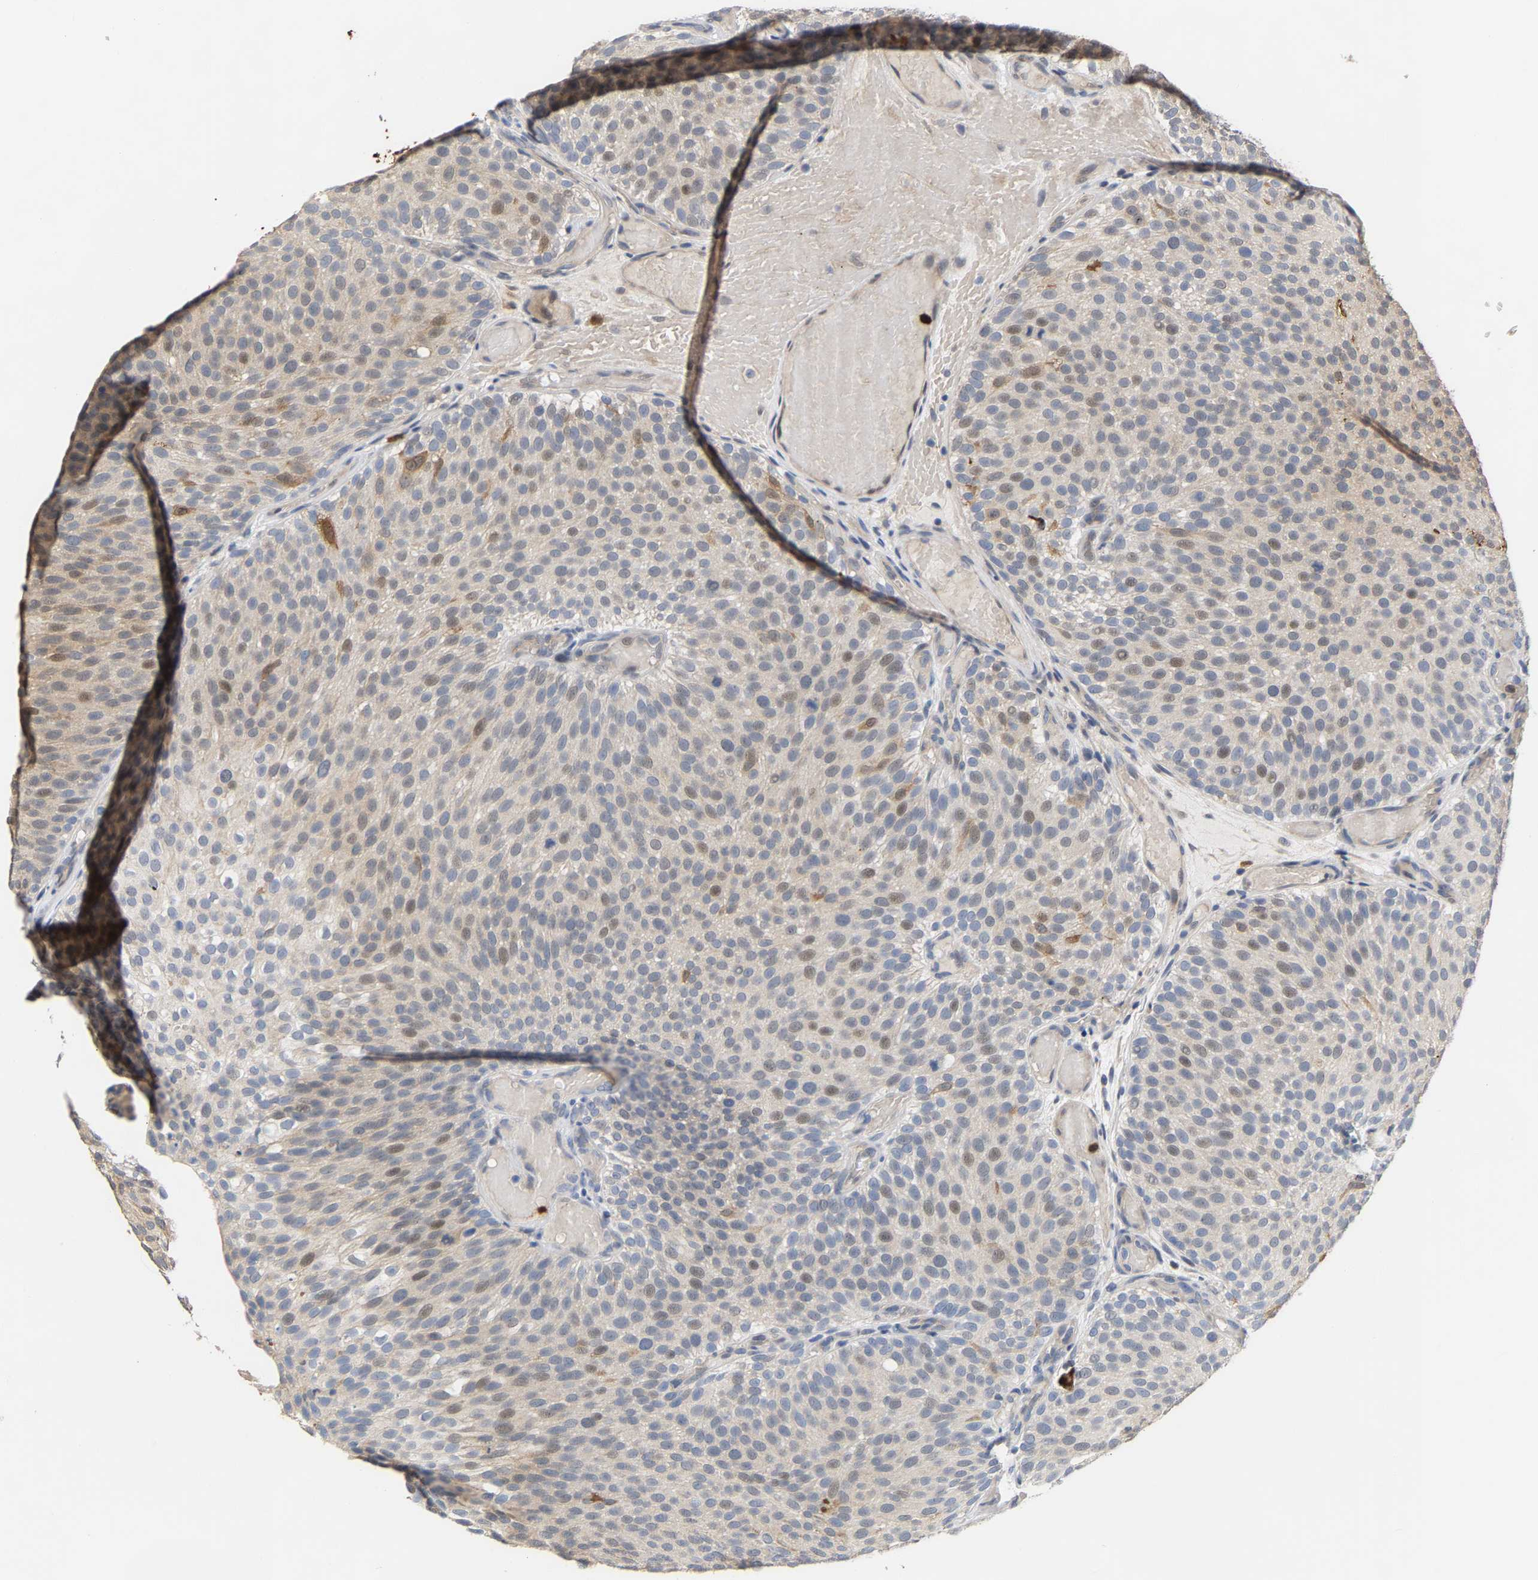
{"staining": {"intensity": "moderate", "quantity": "<25%", "location": "nuclear"}, "tissue": "urothelial cancer", "cell_type": "Tumor cells", "image_type": "cancer", "snomed": [{"axis": "morphology", "description": "Urothelial carcinoma, Low grade"}, {"axis": "topography", "description": "Urinary bladder"}], "caption": "Approximately <25% of tumor cells in human low-grade urothelial carcinoma reveal moderate nuclear protein expression as visualized by brown immunohistochemical staining.", "gene": "TDRD7", "patient": {"sex": "male", "age": 78}}